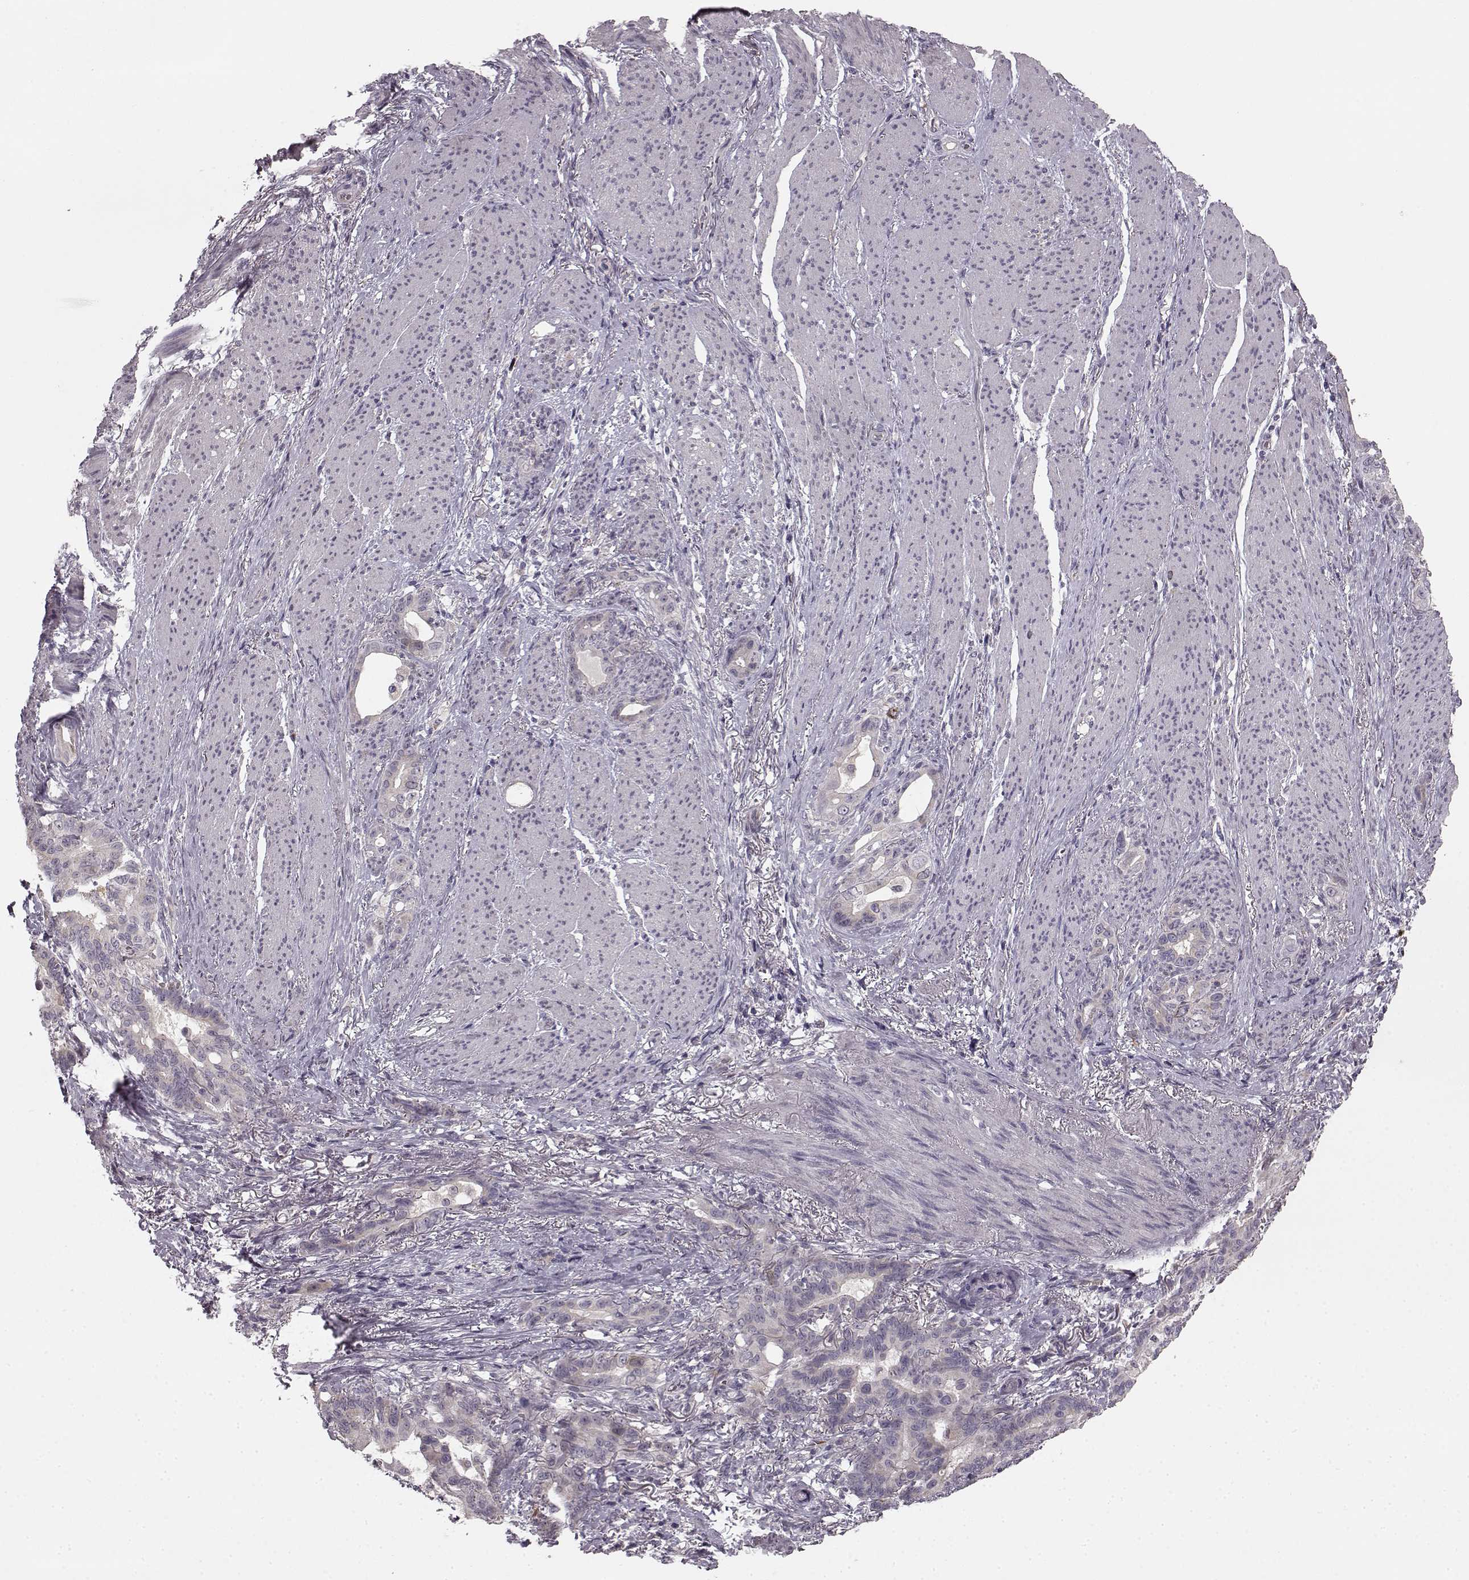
{"staining": {"intensity": "weak", "quantity": "<25%", "location": "cytoplasmic/membranous"}, "tissue": "stomach cancer", "cell_type": "Tumor cells", "image_type": "cancer", "snomed": [{"axis": "morphology", "description": "Normal tissue, NOS"}, {"axis": "morphology", "description": "Adenocarcinoma, NOS"}, {"axis": "topography", "description": "Esophagus"}, {"axis": "topography", "description": "Stomach, upper"}], "caption": "Stomach cancer (adenocarcinoma) was stained to show a protein in brown. There is no significant expression in tumor cells.", "gene": "HMMR", "patient": {"sex": "male", "age": 62}}